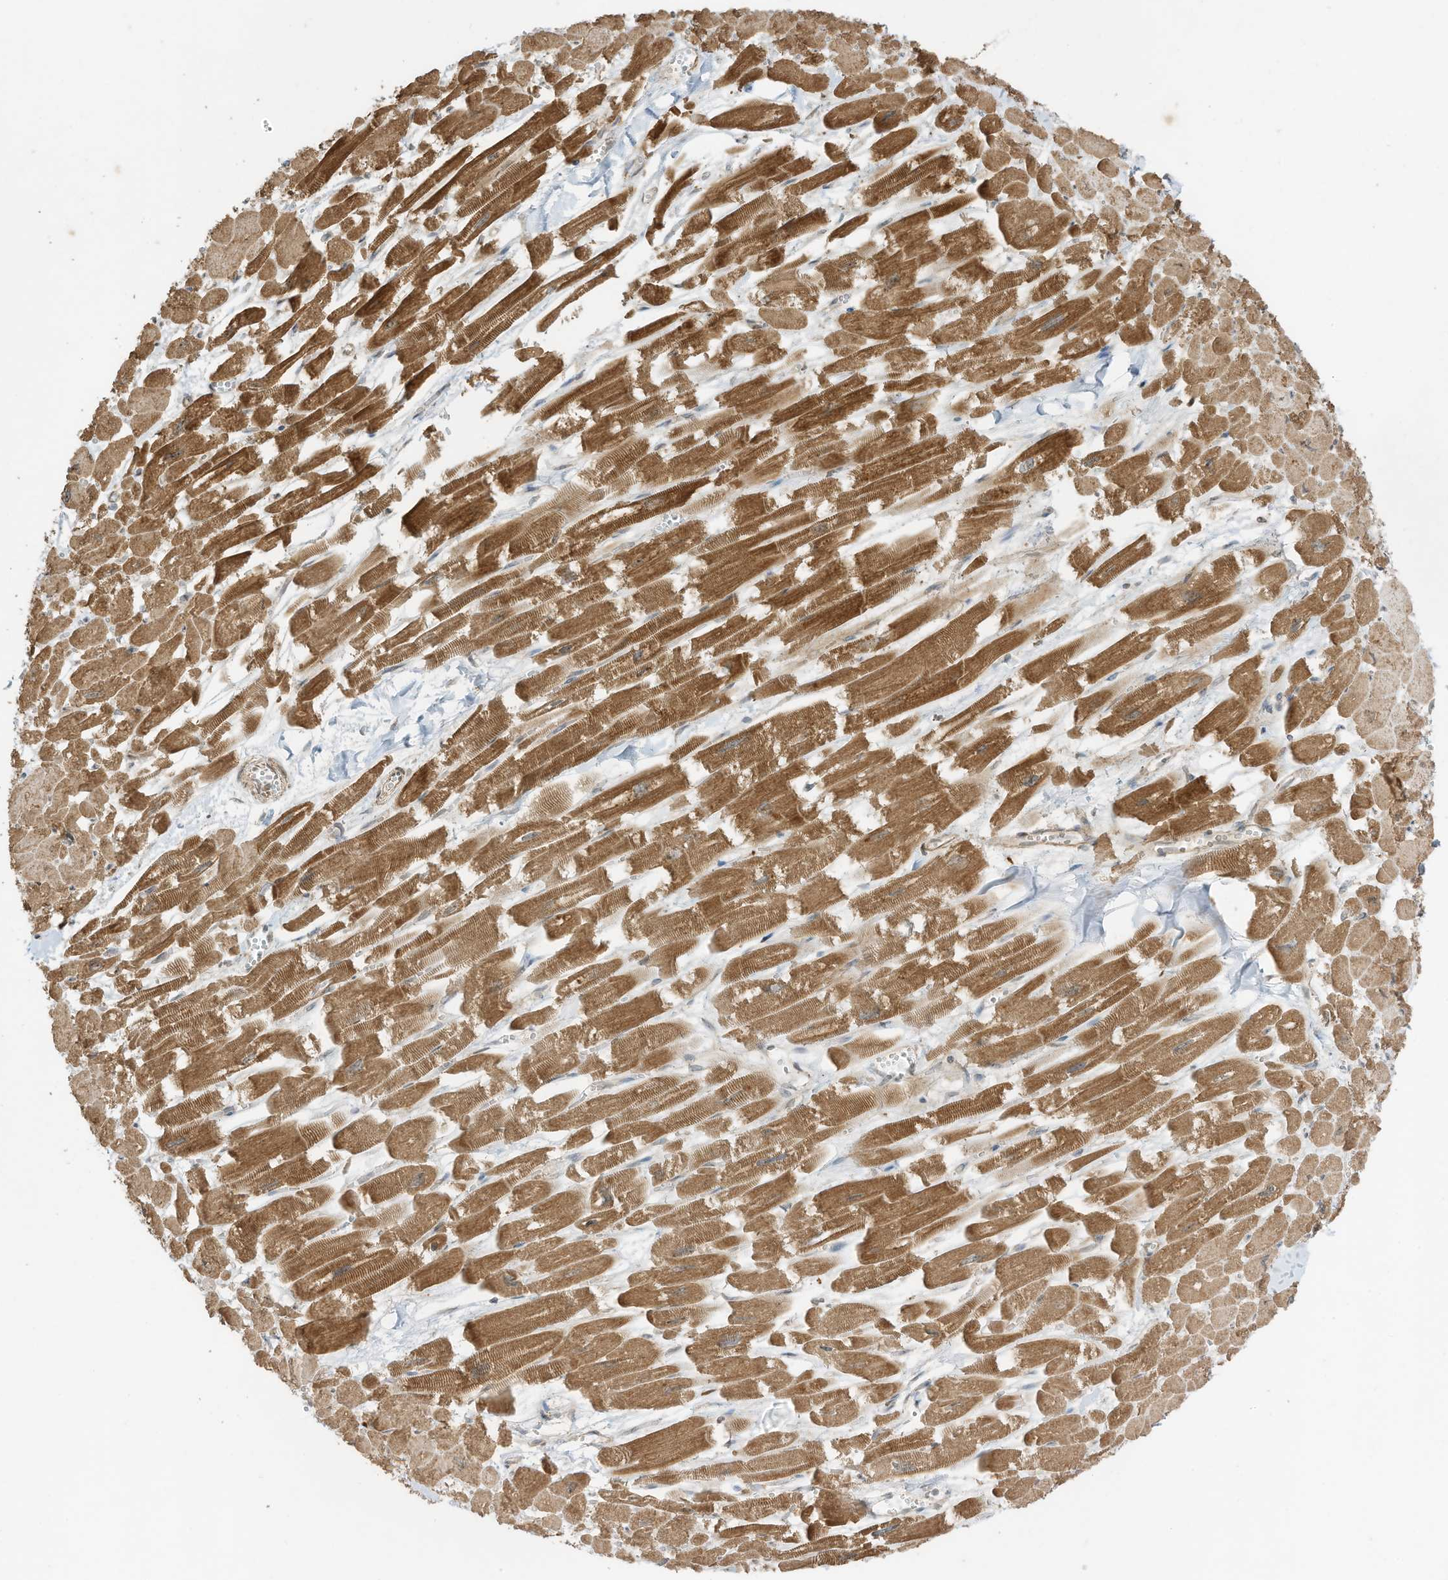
{"staining": {"intensity": "moderate", "quantity": ">75%", "location": "cytoplasmic/membranous"}, "tissue": "heart muscle", "cell_type": "Cardiomyocytes", "image_type": "normal", "snomed": [{"axis": "morphology", "description": "Normal tissue, NOS"}, {"axis": "topography", "description": "Heart"}], "caption": "This is a photomicrograph of immunohistochemistry (IHC) staining of unremarkable heart muscle, which shows moderate expression in the cytoplasmic/membranous of cardiomyocytes.", "gene": "SLC25A12", "patient": {"sex": "male", "age": 54}}